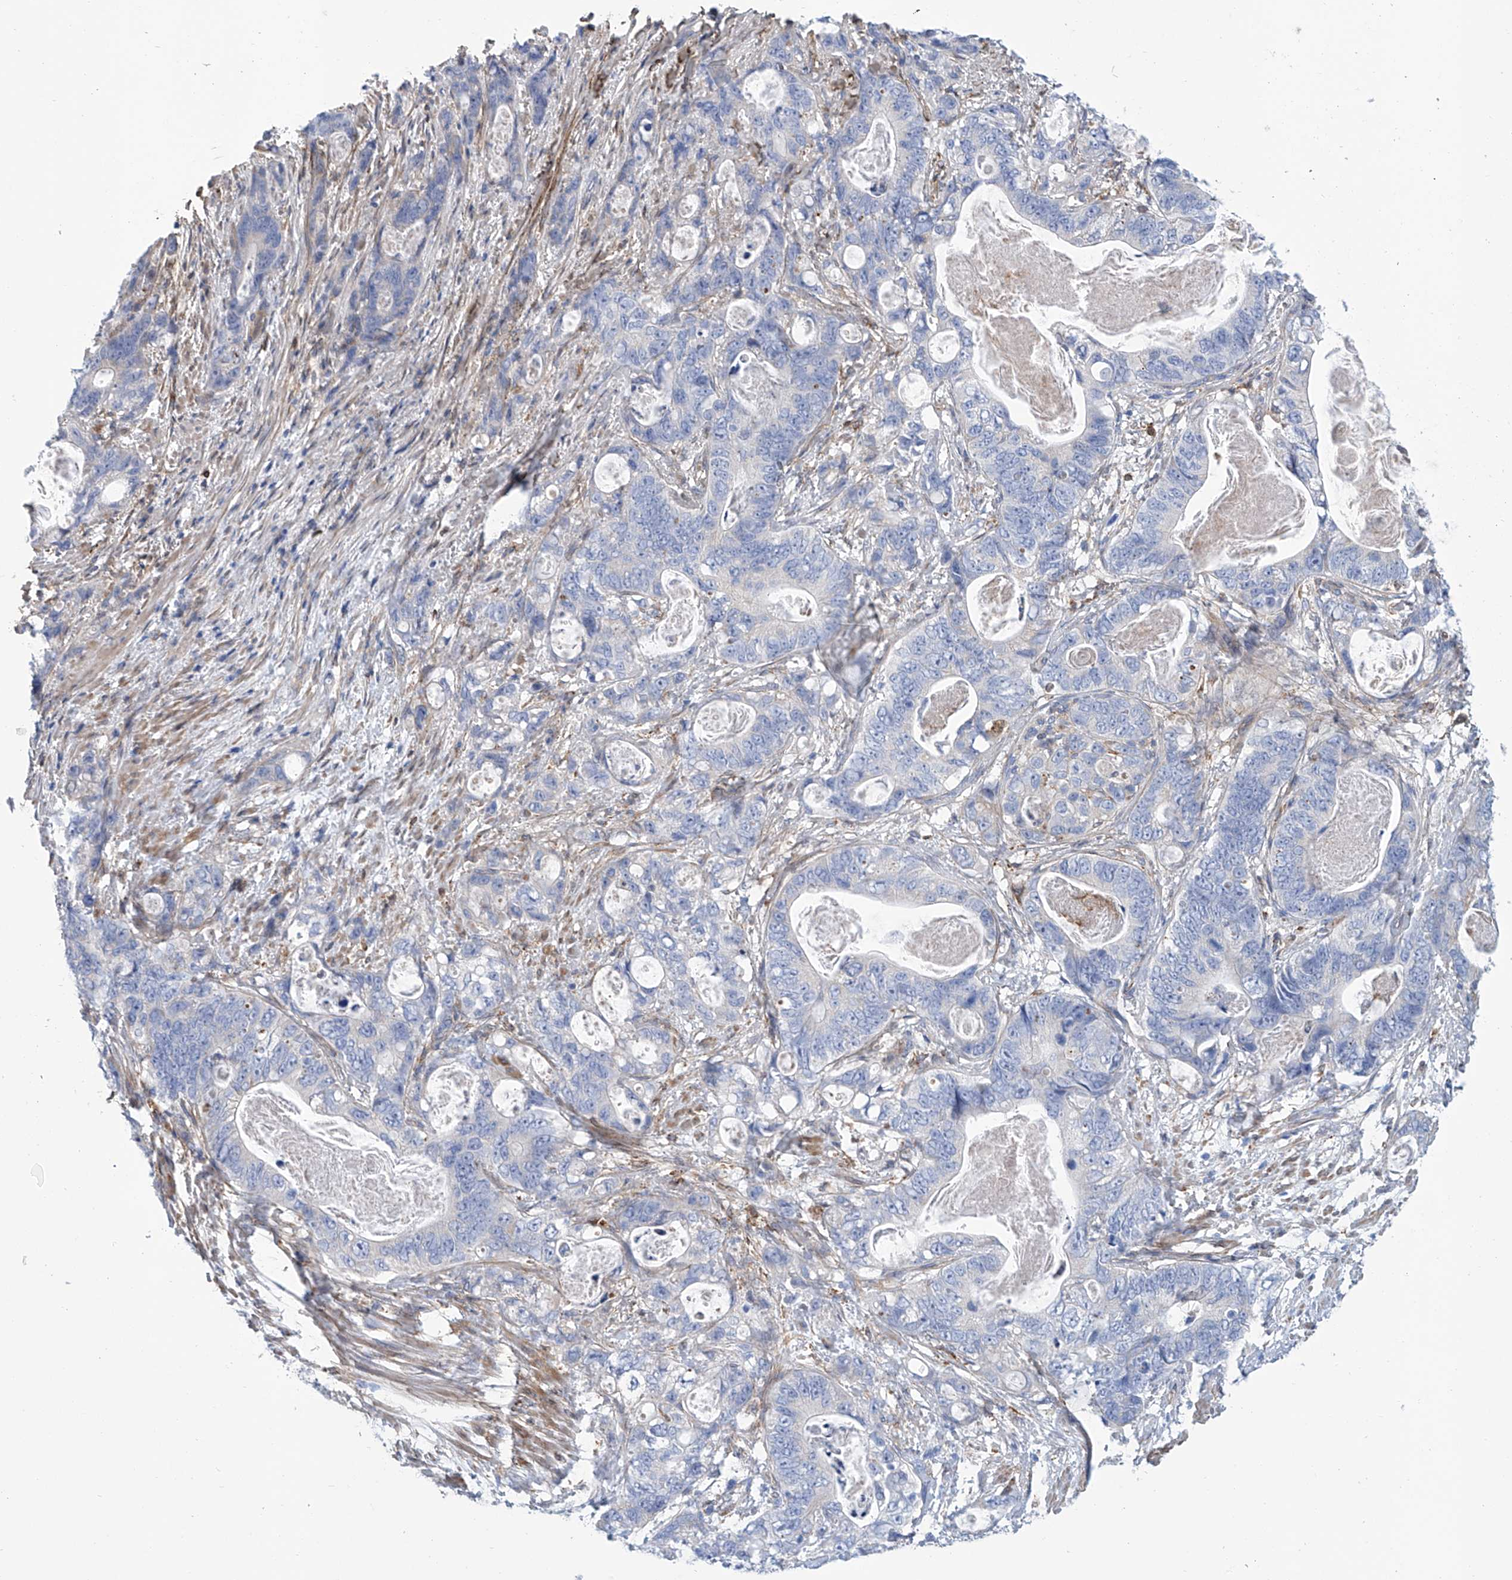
{"staining": {"intensity": "negative", "quantity": "none", "location": "none"}, "tissue": "stomach cancer", "cell_type": "Tumor cells", "image_type": "cancer", "snomed": [{"axis": "morphology", "description": "Normal tissue, NOS"}, {"axis": "morphology", "description": "Adenocarcinoma, NOS"}, {"axis": "topography", "description": "Stomach"}], "caption": "The immunohistochemistry image has no significant positivity in tumor cells of adenocarcinoma (stomach) tissue. (Stains: DAB immunohistochemistry (IHC) with hematoxylin counter stain, Microscopy: brightfield microscopy at high magnification).", "gene": "TNN", "patient": {"sex": "female", "age": 89}}